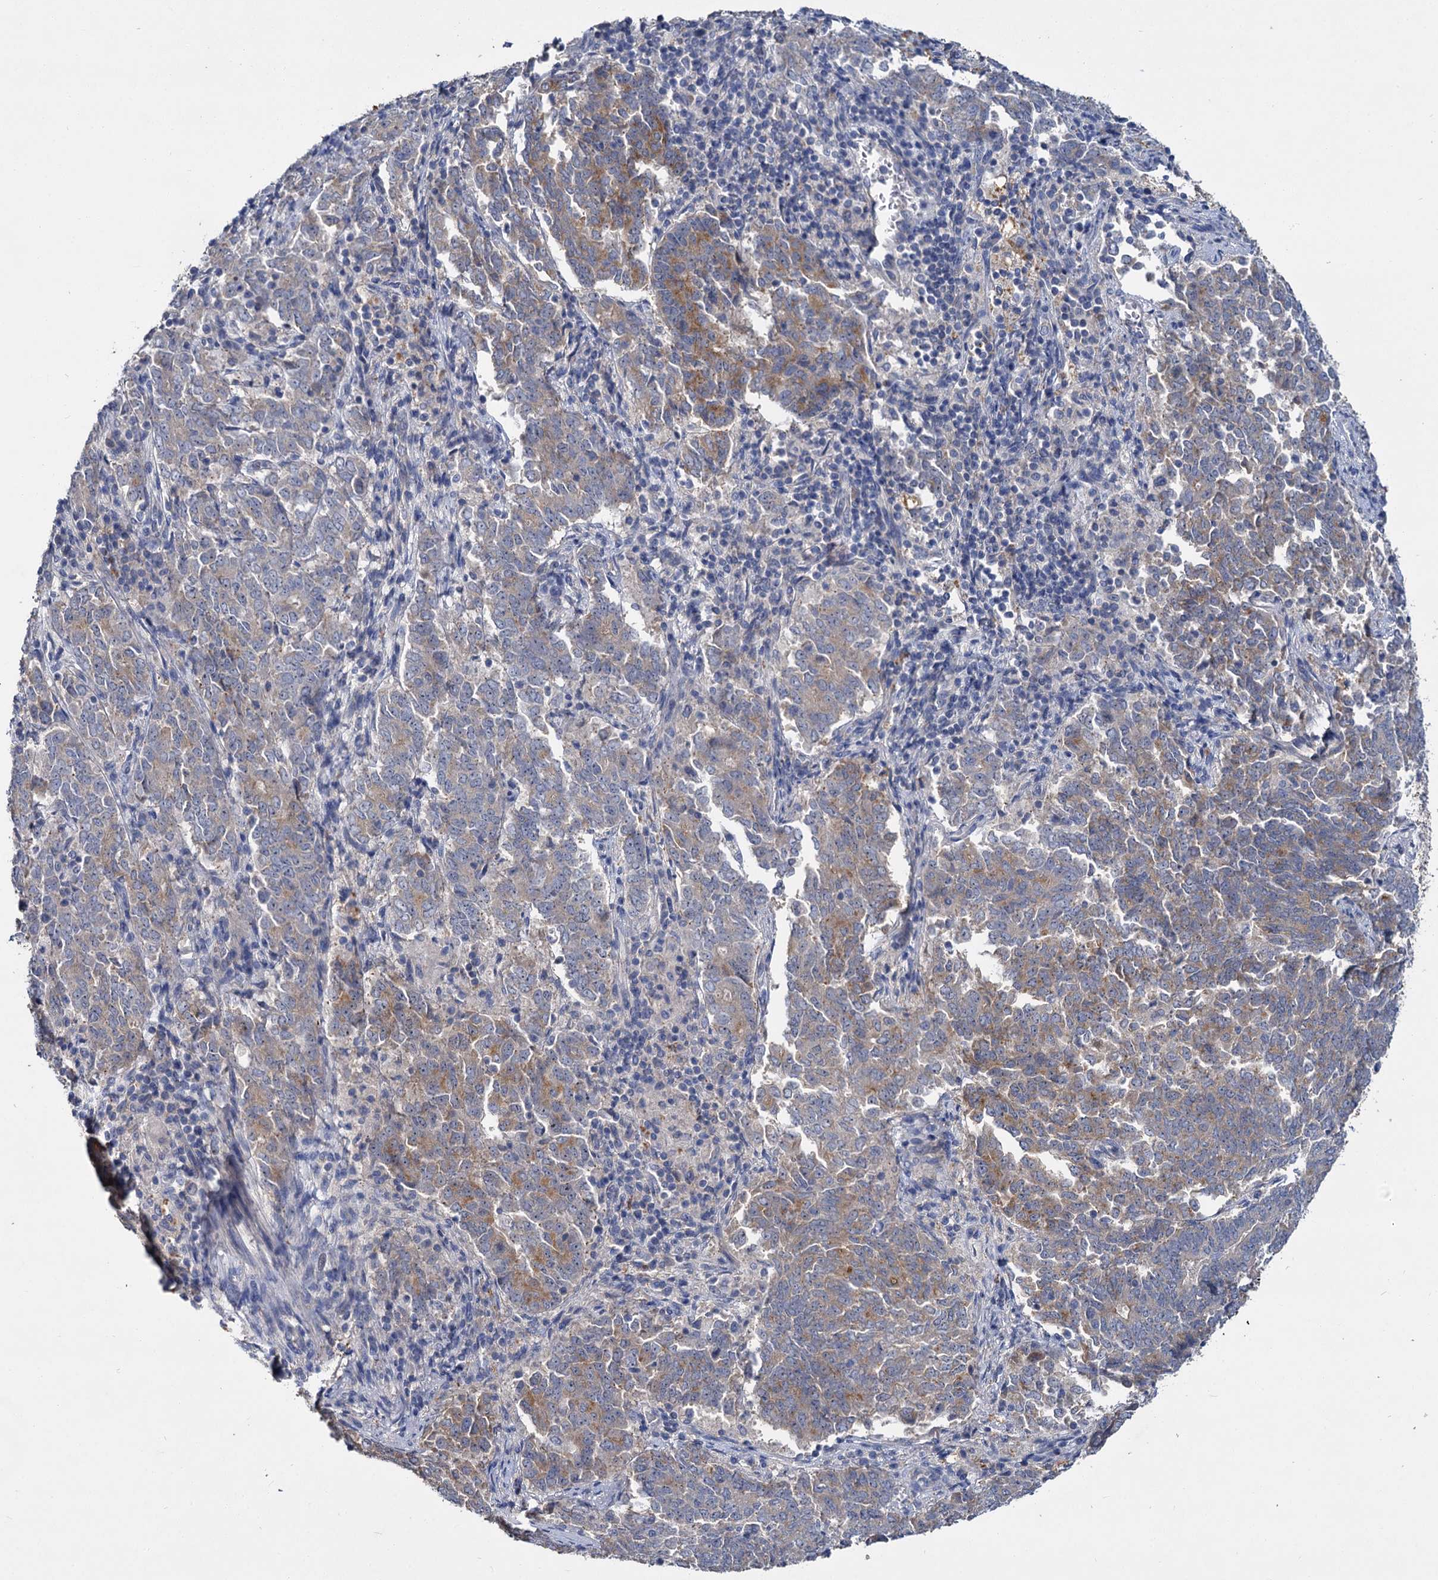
{"staining": {"intensity": "moderate", "quantity": "25%-75%", "location": "cytoplasmic/membranous"}, "tissue": "endometrial cancer", "cell_type": "Tumor cells", "image_type": "cancer", "snomed": [{"axis": "morphology", "description": "Adenocarcinoma, NOS"}, {"axis": "topography", "description": "Endometrium"}], "caption": "DAB (3,3'-diaminobenzidine) immunohistochemical staining of endometrial cancer exhibits moderate cytoplasmic/membranous protein expression in approximately 25%-75% of tumor cells.", "gene": "ATP9A", "patient": {"sex": "female", "age": 80}}